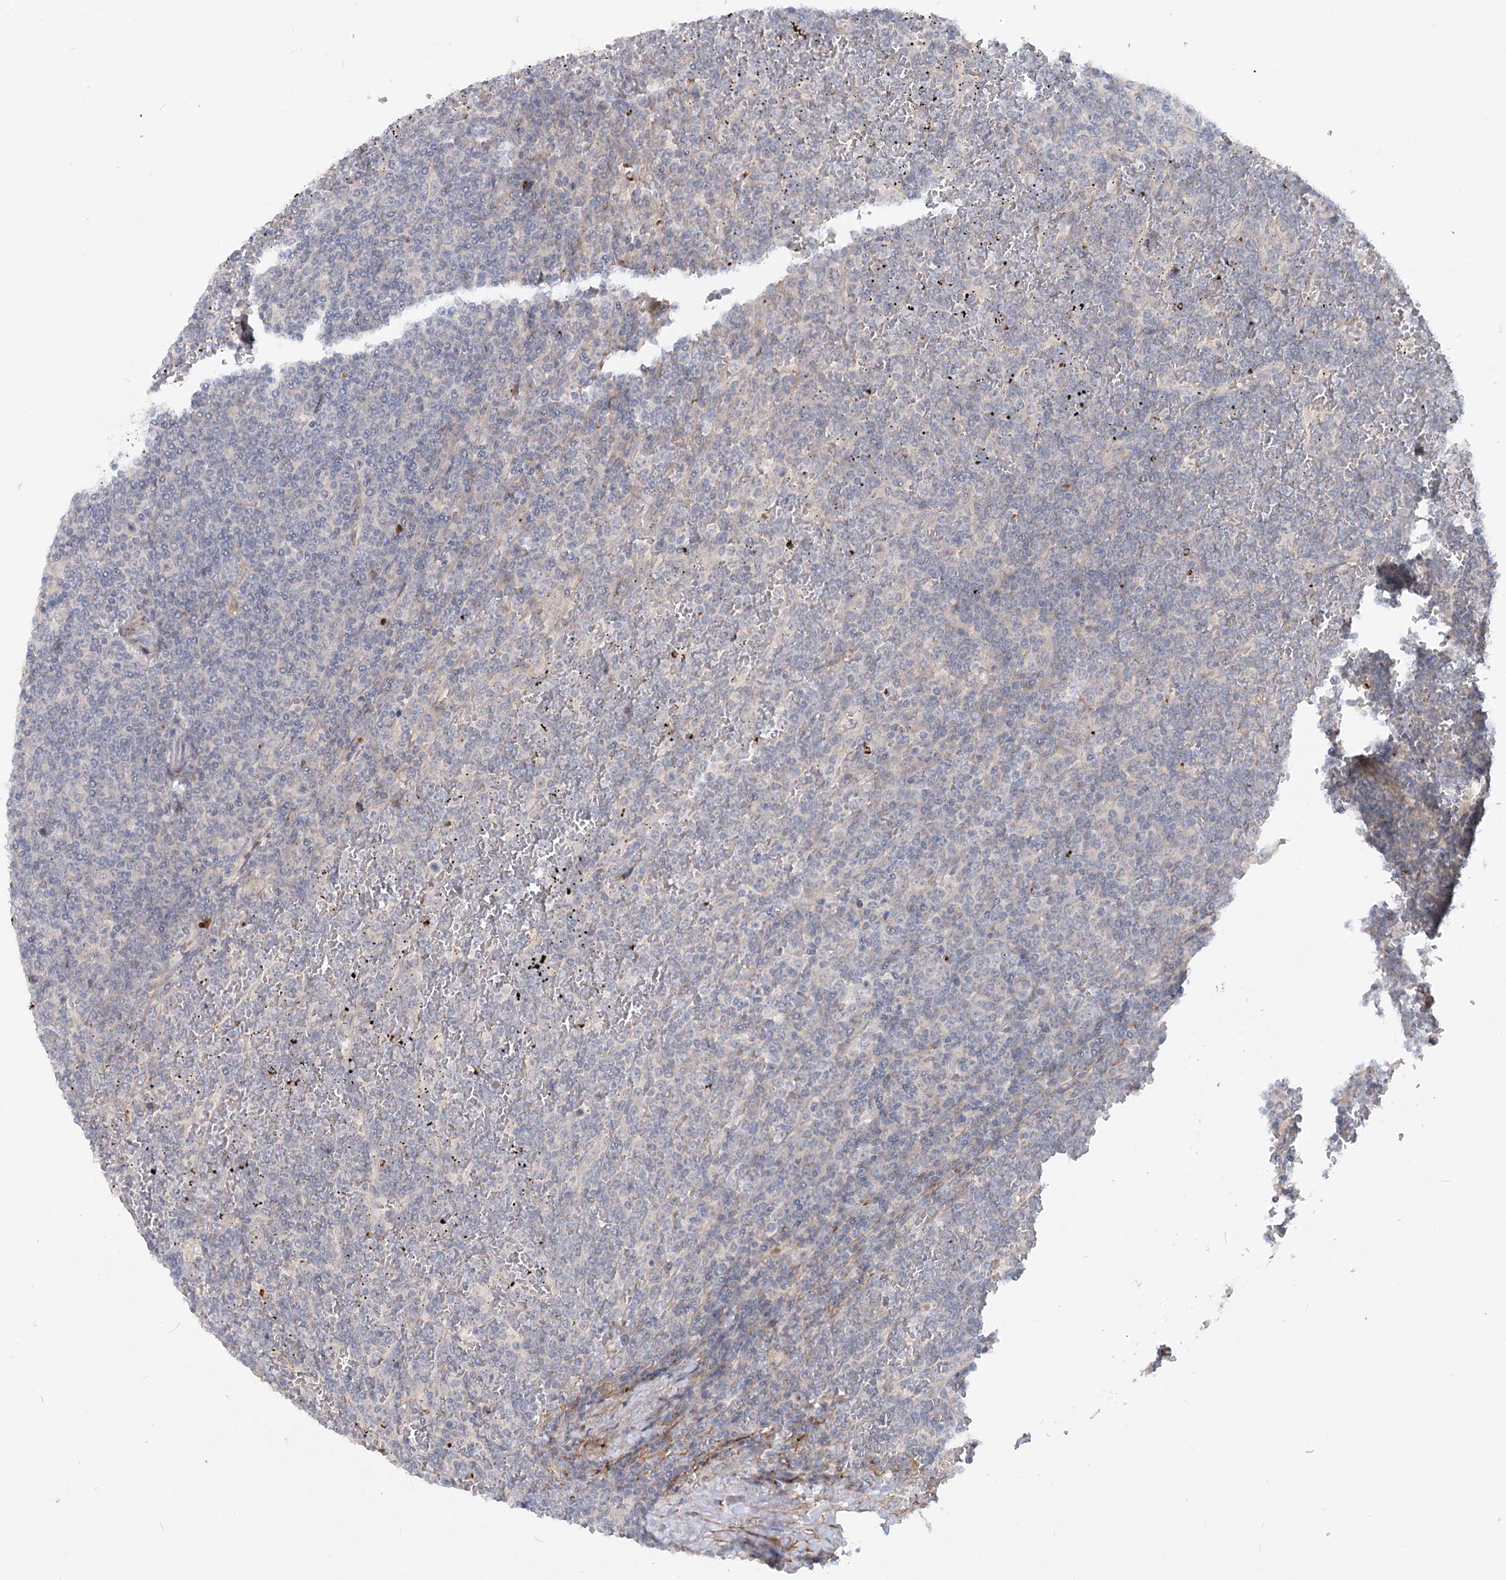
{"staining": {"intensity": "negative", "quantity": "none", "location": "none"}, "tissue": "lymphoma", "cell_type": "Tumor cells", "image_type": "cancer", "snomed": [{"axis": "morphology", "description": "Malignant lymphoma, non-Hodgkin's type, Low grade"}, {"axis": "topography", "description": "Spleen"}], "caption": "The micrograph exhibits no significant expression in tumor cells of lymphoma.", "gene": "FGF19", "patient": {"sex": "female", "age": 19}}